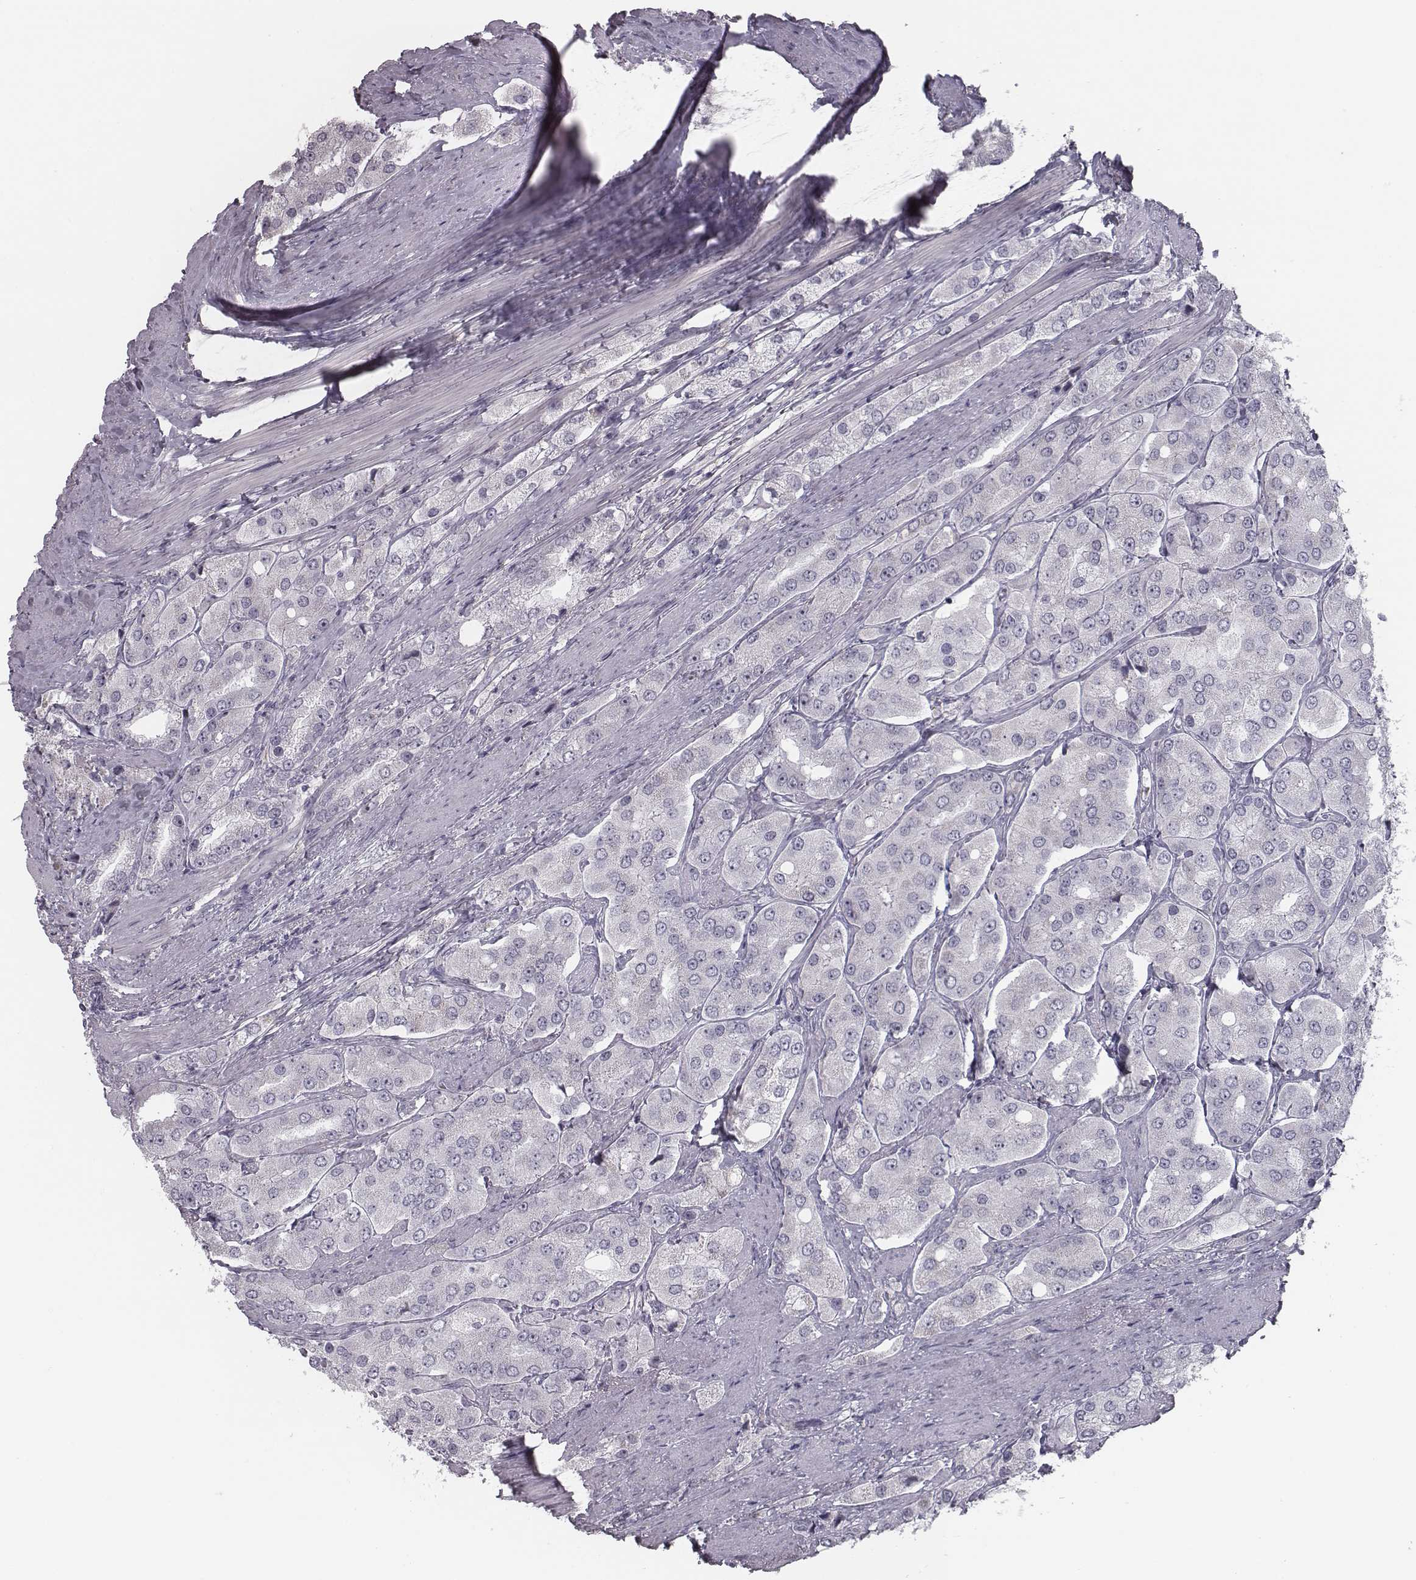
{"staining": {"intensity": "negative", "quantity": "none", "location": "none"}, "tissue": "prostate cancer", "cell_type": "Tumor cells", "image_type": "cancer", "snomed": [{"axis": "morphology", "description": "Adenocarcinoma, Low grade"}, {"axis": "topography", "description": "Prostate"}], "caption": "The IHC histopathology image has no significant expression in tumor cells of prostate cancer (adenocarcinoma (low-grade)) tissue.", "gene": "SEPTIN14", "patient": {"sex": "male", "age": 69}}